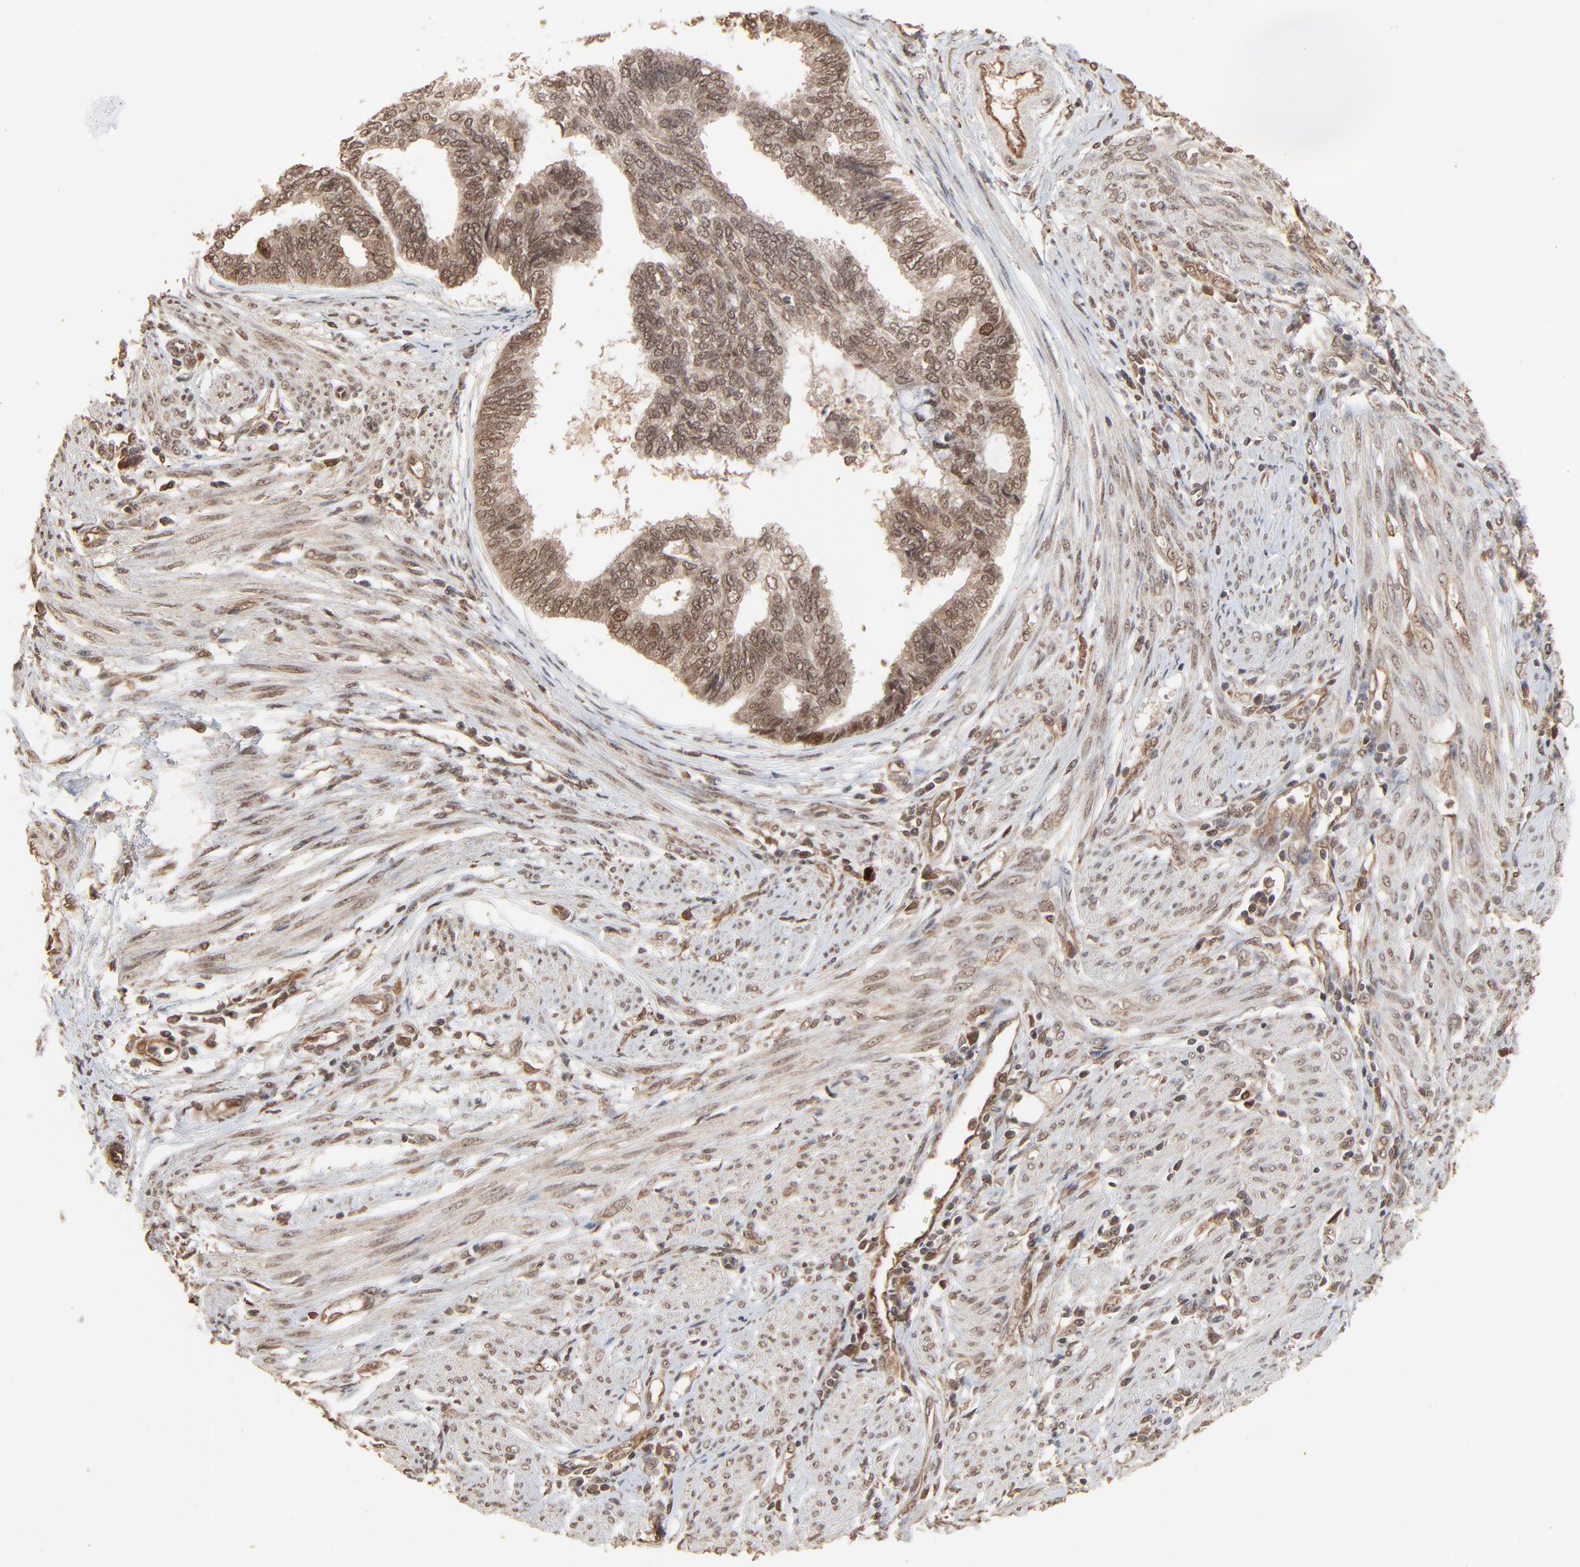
{"staining": {"intensity": "moderate", "quantity": ">75%", "location": "cytoplasmic/membranous,nuclear"}, "tissue": "endometrial cancer", "cell_type": "Tumor cells", "image_type": "cancer", "snomed": [{"axis": "morphology", "description": "Adenocarcinoma, NOS"}, {"axis": "topography", "description": "Endometrium"}], "caption": "Endometrial adenocarcinoma stained with DAB IHC displays medium levels of moderate cytoplasmic/membranous and nuclear positivity in about >75% of tumor cells. (IHC, brightfield microscopy, high magnification).", "gene": "FAM227A", "patient": {"sex": "female", "age": 75}}